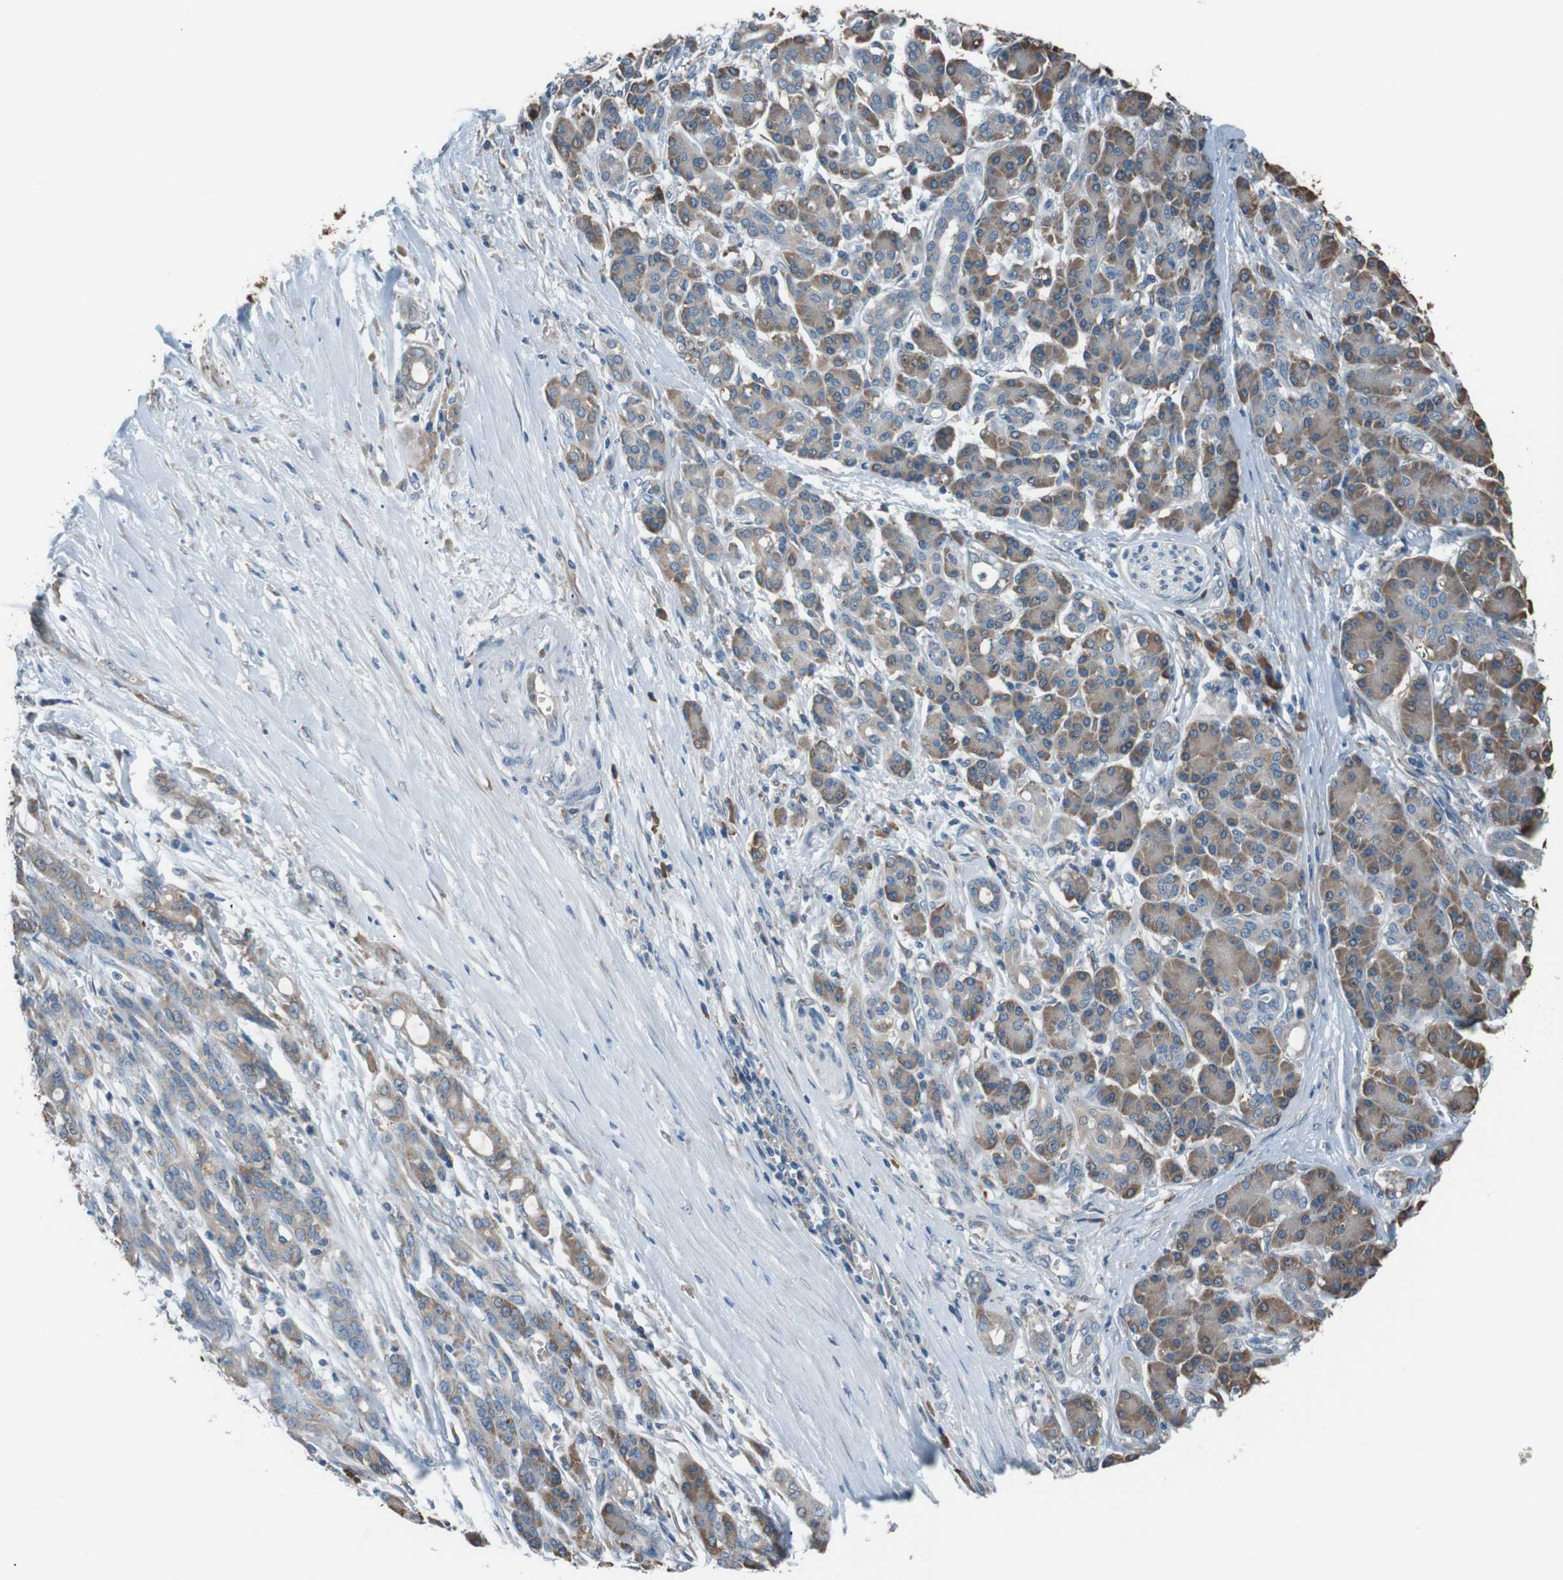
{"staining": {"intensity": "moderate", "quantity": ">75%", "location": "cytoplasmic/membranous"}, "tissue": "pancreatic cancer", "cell_type": "Tumor cells", "image_type": "cancer", "snomed": [{"axis": "morphology", "description": "Adenocarcinoma, NOS"}, {"axis": "topography", "description": "Pancreas"}], "caption": "Brown immunohistochemical staining in human pancreatic adenocarcinoma displays moderate cytoplasmic/membranous staining in approximately >75% of tumor cells. (Stains: DAB (3,3'-diaminobenzidine) in brown, nuclei in blue, Microscopy: brightfield microscopy at high magnification).", "gene": "SIGMAR1", "patient": {"sex": "male", "age": 59}}